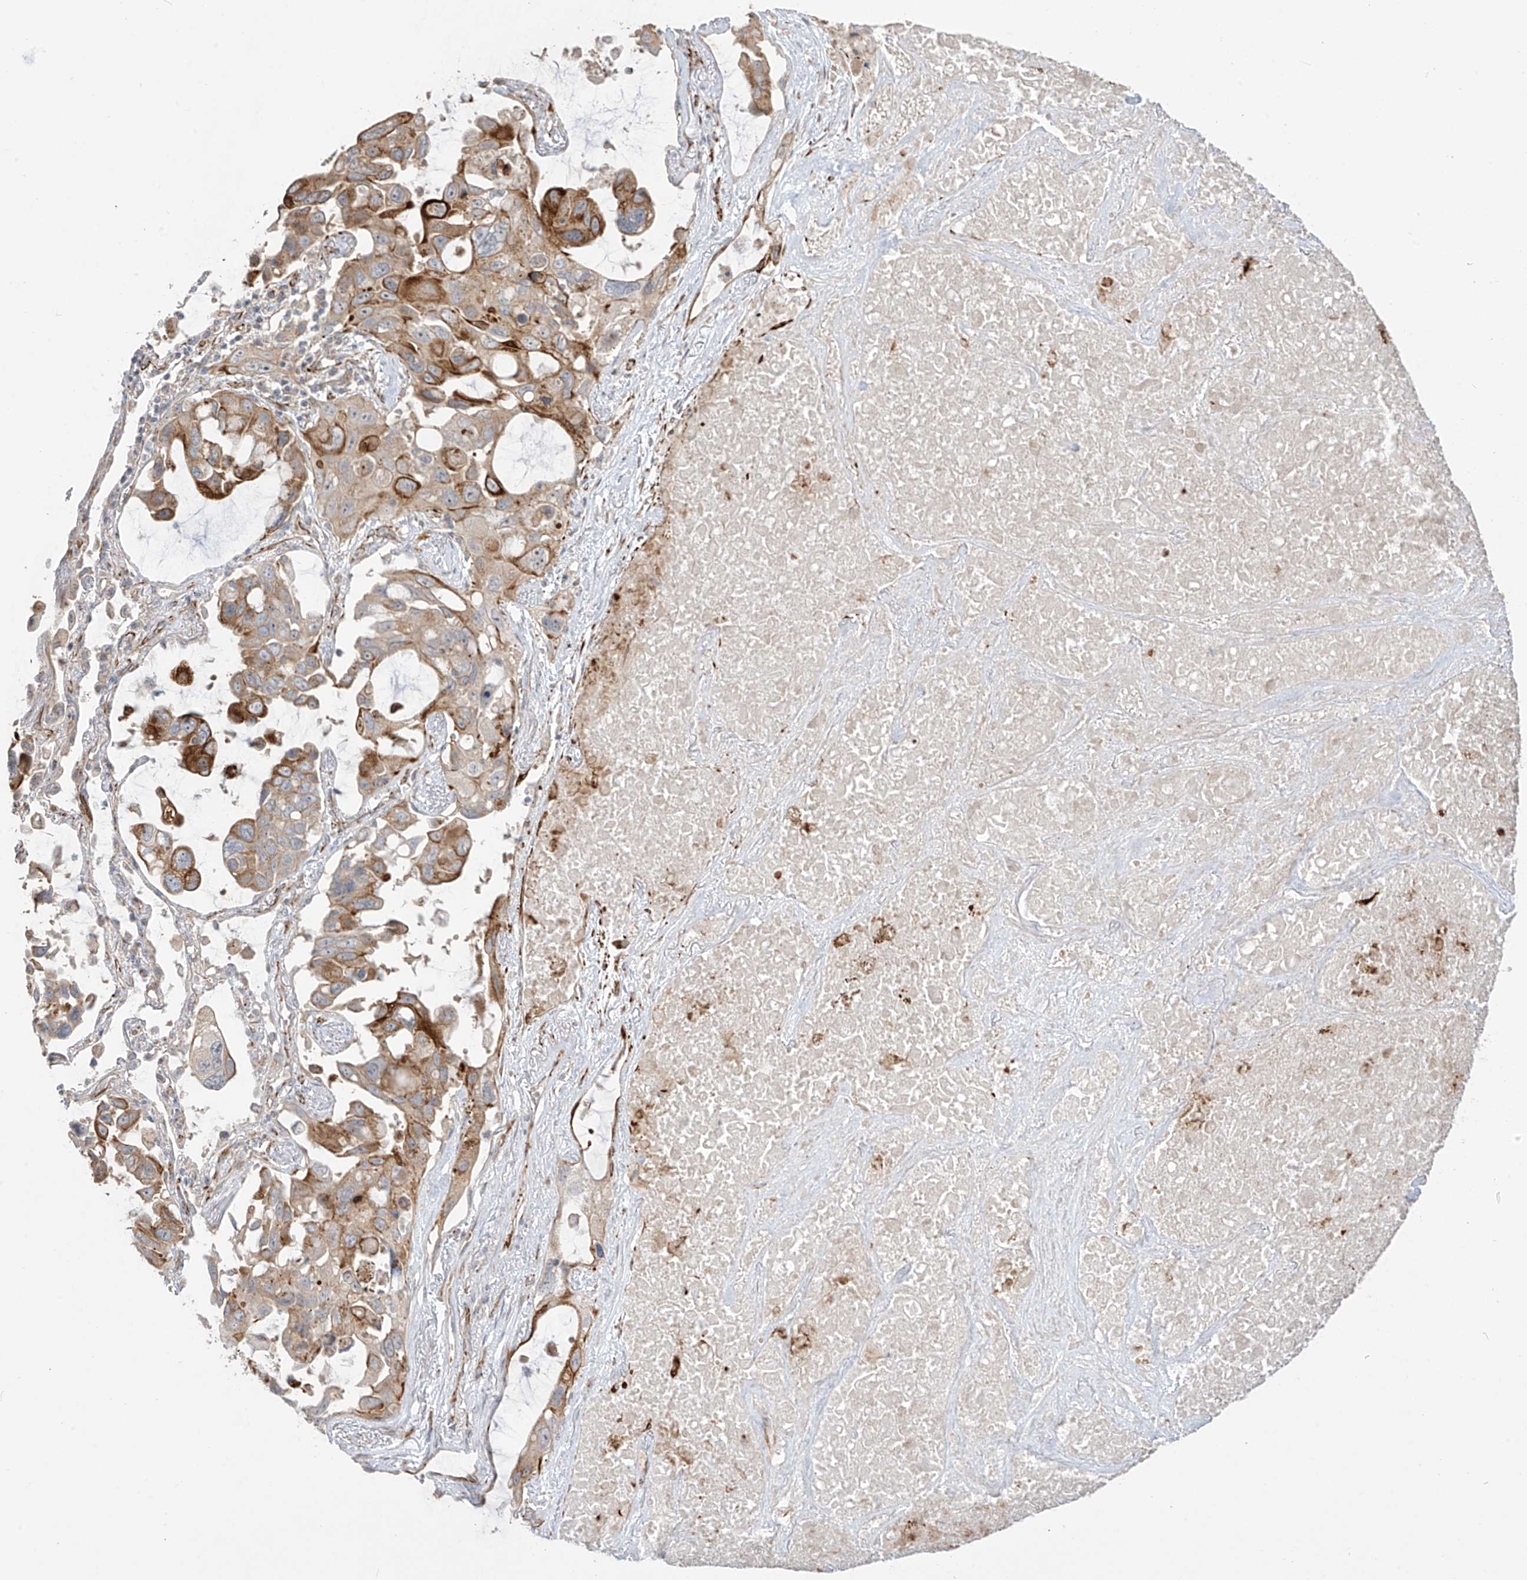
{"staining": {"intensity": "moderate", "quantity": ">75%", "location": "cytoplasmic/membranous"}, "tissue": "lung cancer", "cell_type": "Tumor cells", "image_type": "cancer", "snomed": [{"axis": "morphology", "description": "Squamous cell carcinoma, NOS"}, {"axis": "topography", "description": "Lung"}], "caption": "Protein staining shows moderate cytoplasmic/membranous staining in about >75% of tumor cells in lung cancer.", "gene": "DCDC2", "patient": {"sex": "female", "age": 73}}